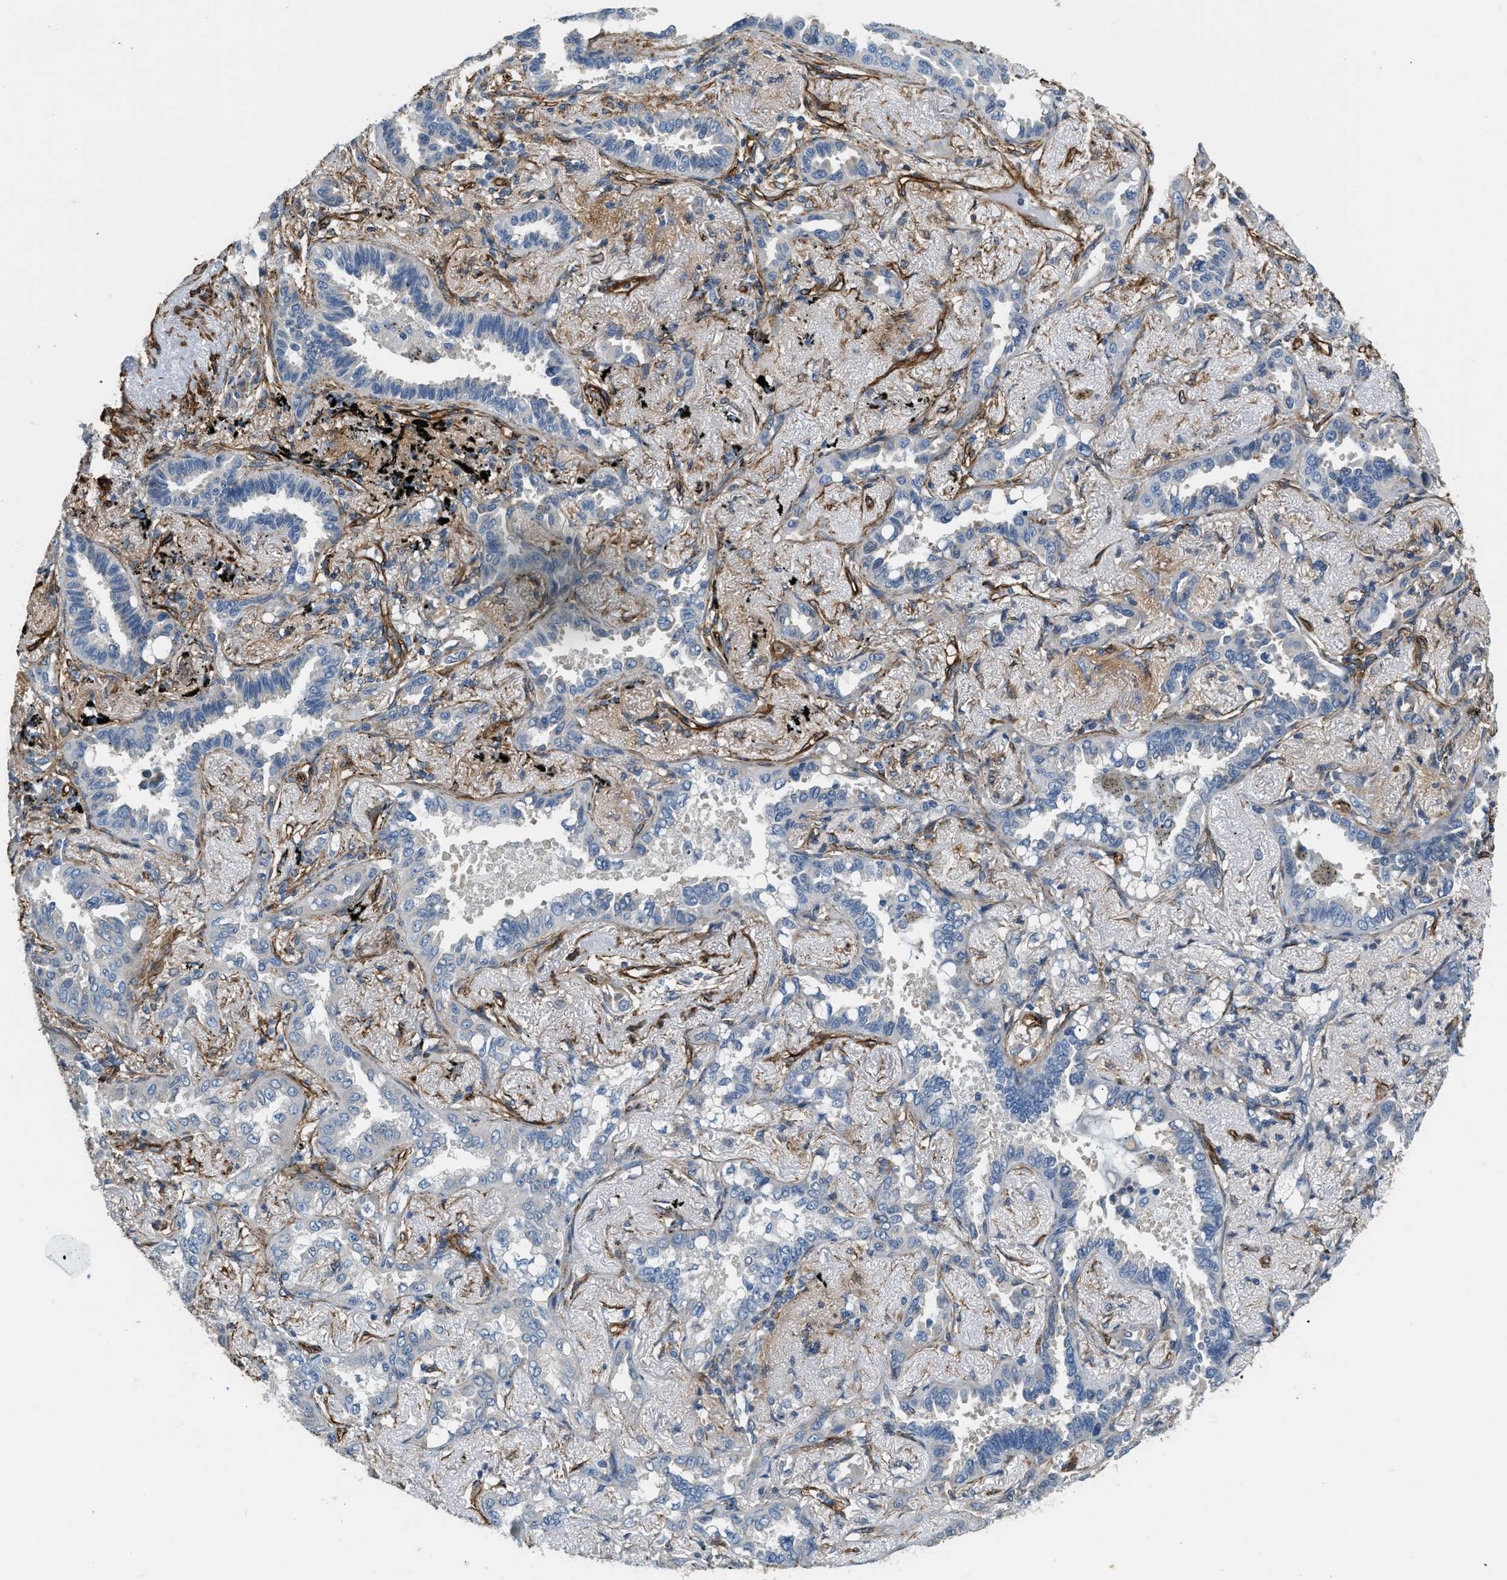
{"staining": {"intensity": "negative", "quantity": "none", "location": "none"}, "tissue": "lung cancer", "cell_type": "Tumor cells", "image_type": "cancer", "snomed": [{"axis": "morphology", "description": "Adenocarcinoma, NOS"}, {"axis": "topography", "description": "Lung"}], "caption": "Lung adenocarcinoma was stained to show a protein in brown. There is no significant positivity in tumor cells. (DAB (3,3'-diaminobenzidine) immunohistochemistry with hematoxylin counter stain).", "gene": "TMEM43", "patient": {"sex": "male", "age": 59}}